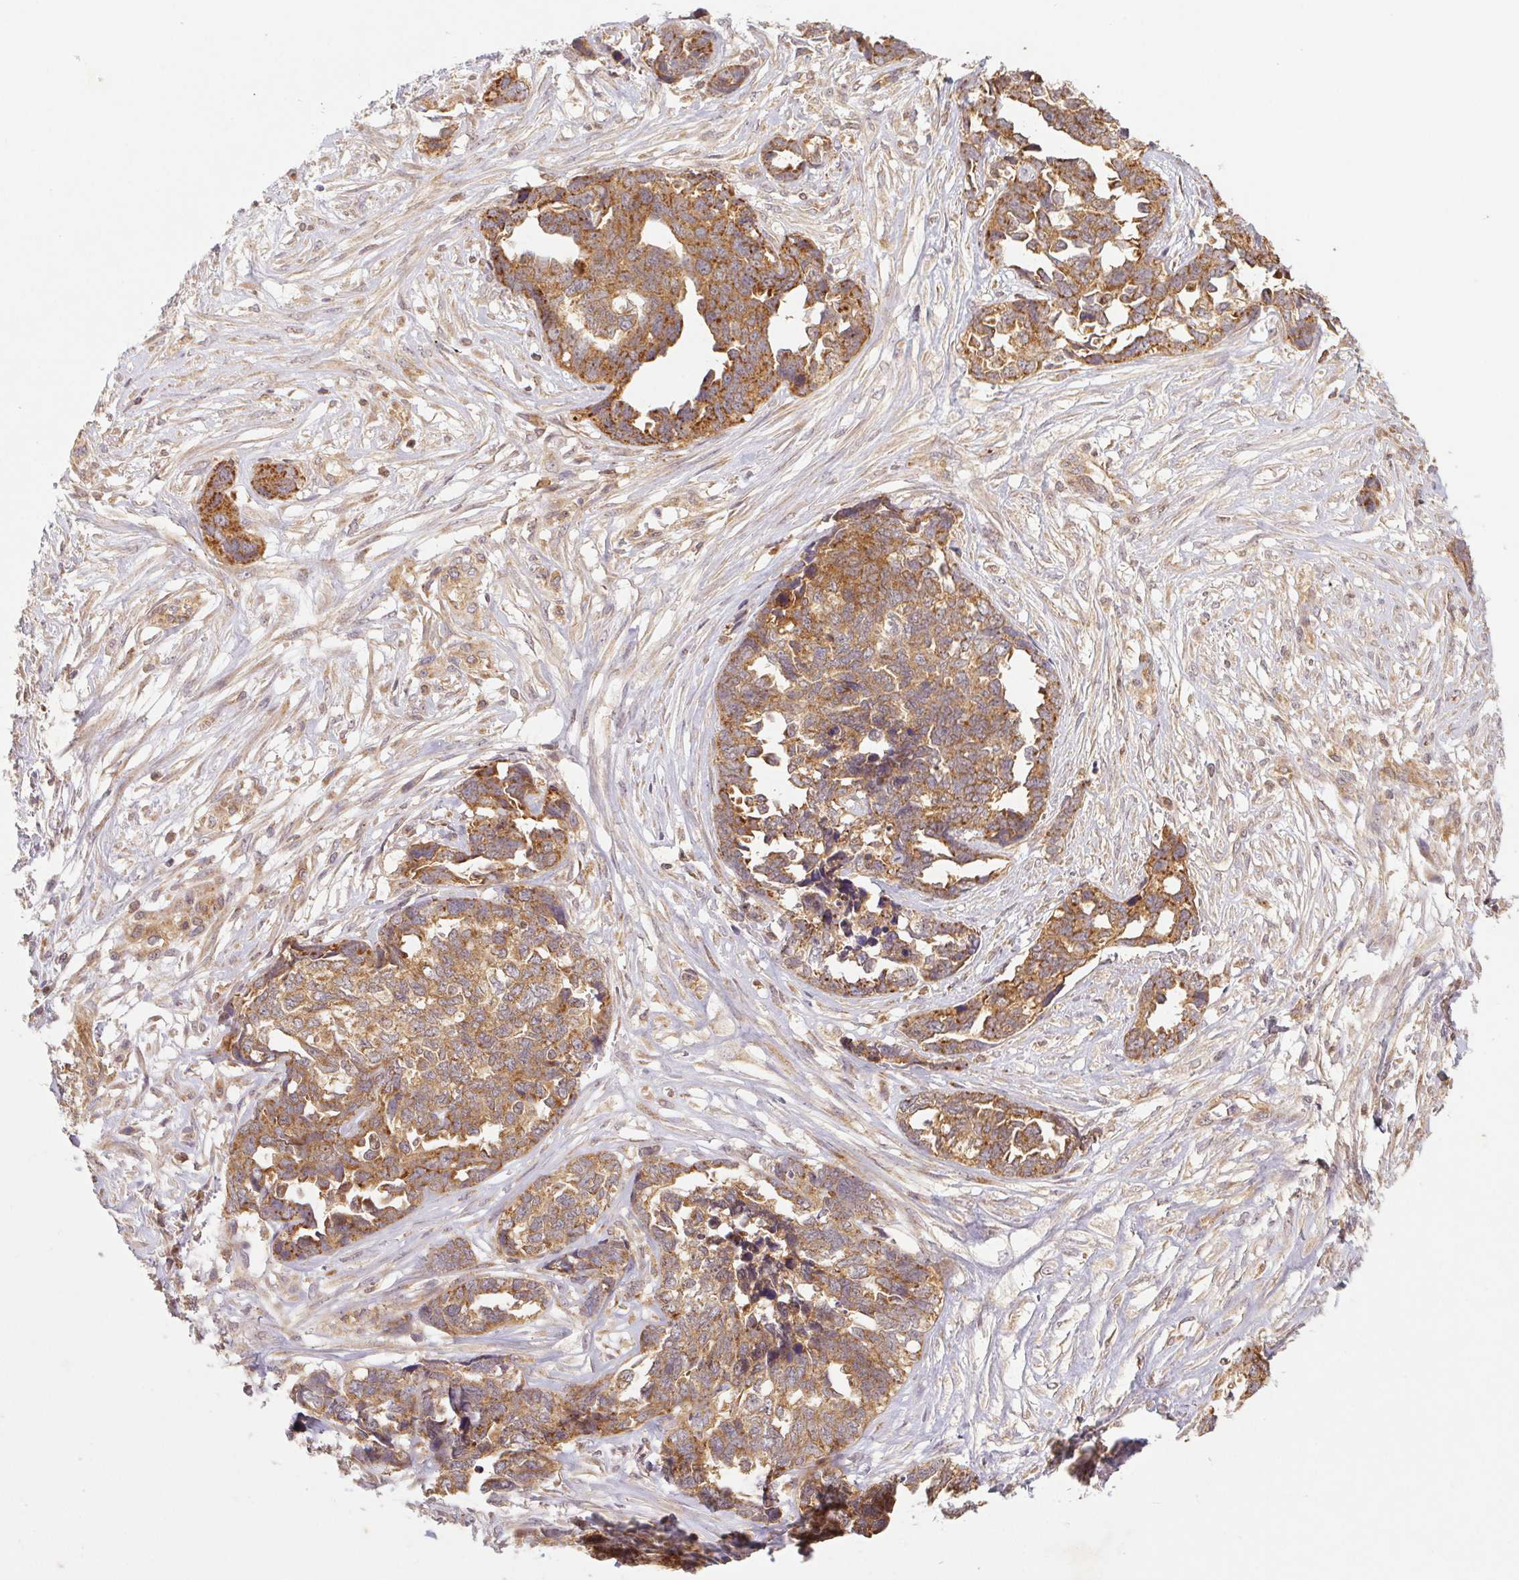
{"staining": {"intensity": "moderate", "quantity": ">75%", "location": "cytoplasmic/membranous"}, "tissue": "ovarian cancer", "cell_type": "Tumor cells", "image_type": "cancer", "snomed": [{"axis": "morphology", "description": "Cystadenocarcinoma, serous, NOS"}, {"axis": "topography", "description": "Ovary"}], "caption": "Tumor cells exhibit moderate cytoplasmic/membranous positivity in approximately >75% of cells in ovarian serous cystadenocarcinoma.", "gene": "MTHFD1", "patient": {"sex": "female", "age": 69}}